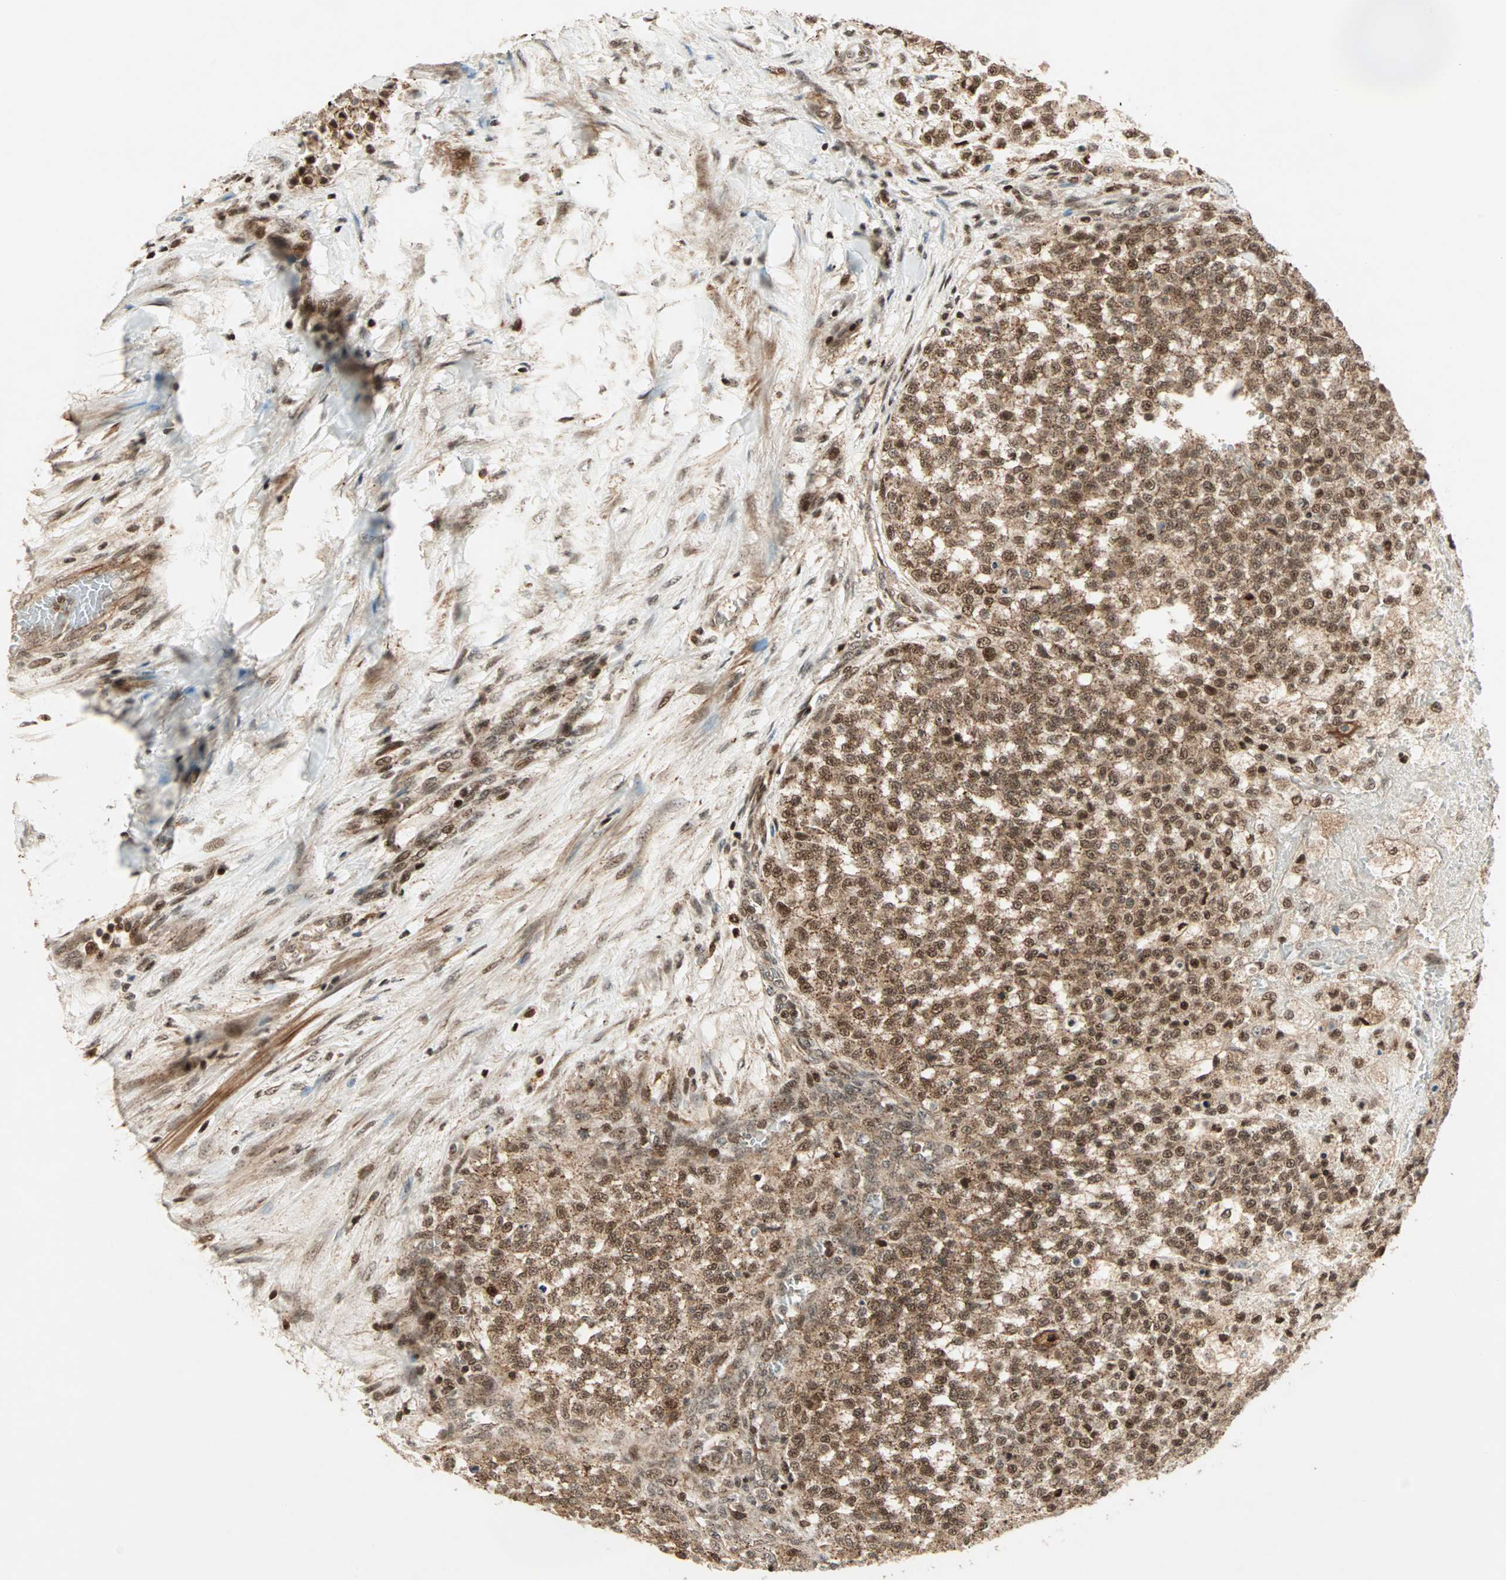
{"staining": {"intensity": "strong", "quantity": ">75%", "location": "cytoplasmic/membranous,nuclear"}, "tissue": "testis cancer", "cell_type": "Tumor cells", "image_type": "cancer", "snomed": [{"axis": "morphology", "description": "Seminoma, NOS"}, {"axis": "topography", "description": "Testis"}], "caption": "Seminoma (testis) was stained to show a protein in brown. There is high levels of strong cytoplasmic/membranous and nuclear staining in approximately >75% of tumor cells.", "gene": "ZBED9", "patient": {"sex": "male", "age": 59}}